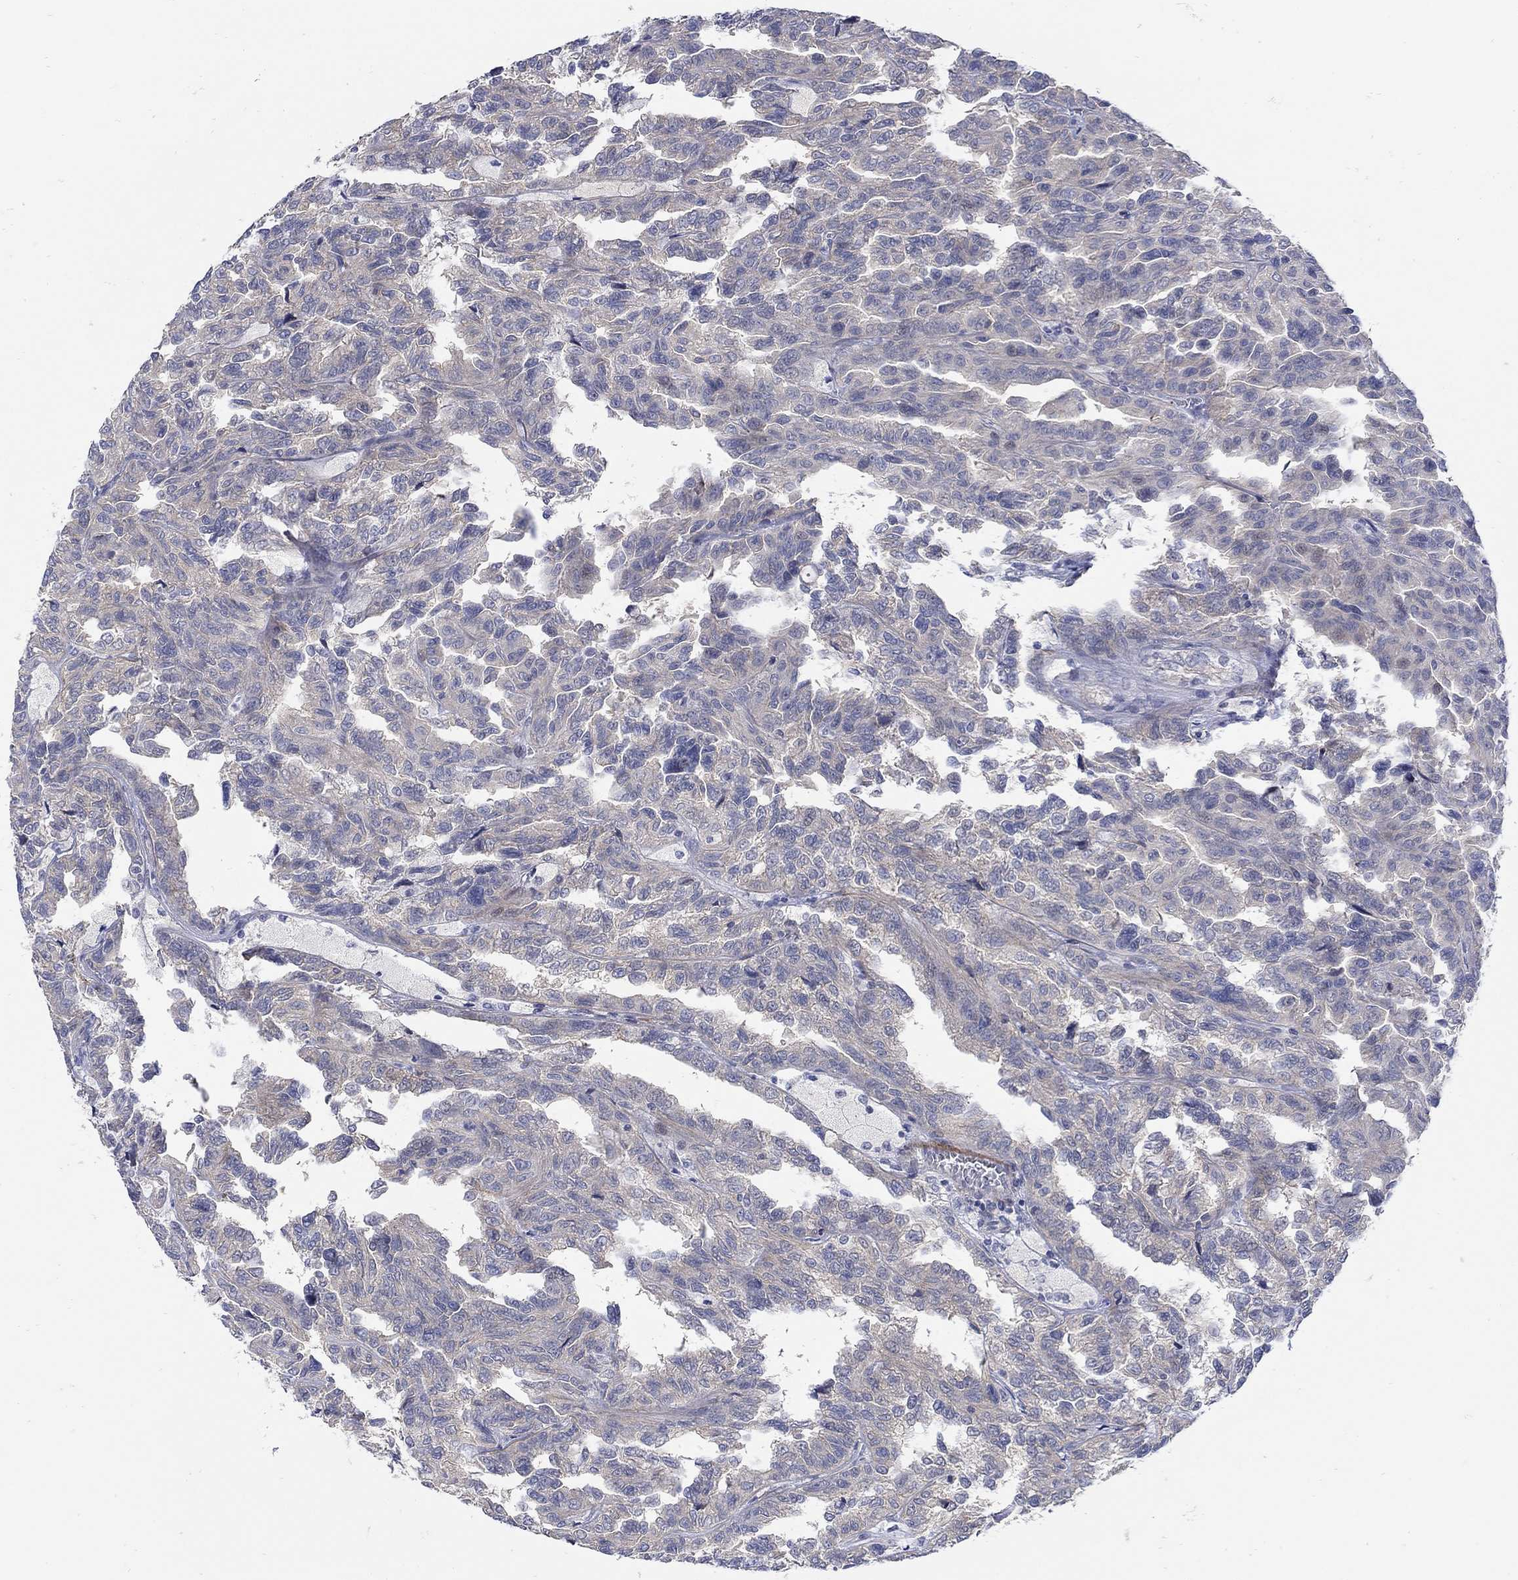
{"staining": {"intensity": "weak", "quantity": "<25%", "location": "cytoplasmic/membranous"}, "tissue": "renal cancer", "cell_type": "Tumor cells", "image_type": "cancer", "snomed": [{"axis": "morphology", "description": "Adenocarcinoma, NOS"}, {"axis": "topography", "description": "Kidney"}], "caption": "Renal cancer (adenocarcinoma) stained for a protein using immunohistochemistry exhibits no positivity tumor cells.", "gene": "SCN7A", "patient": {"sex": "male", "age": 79}}